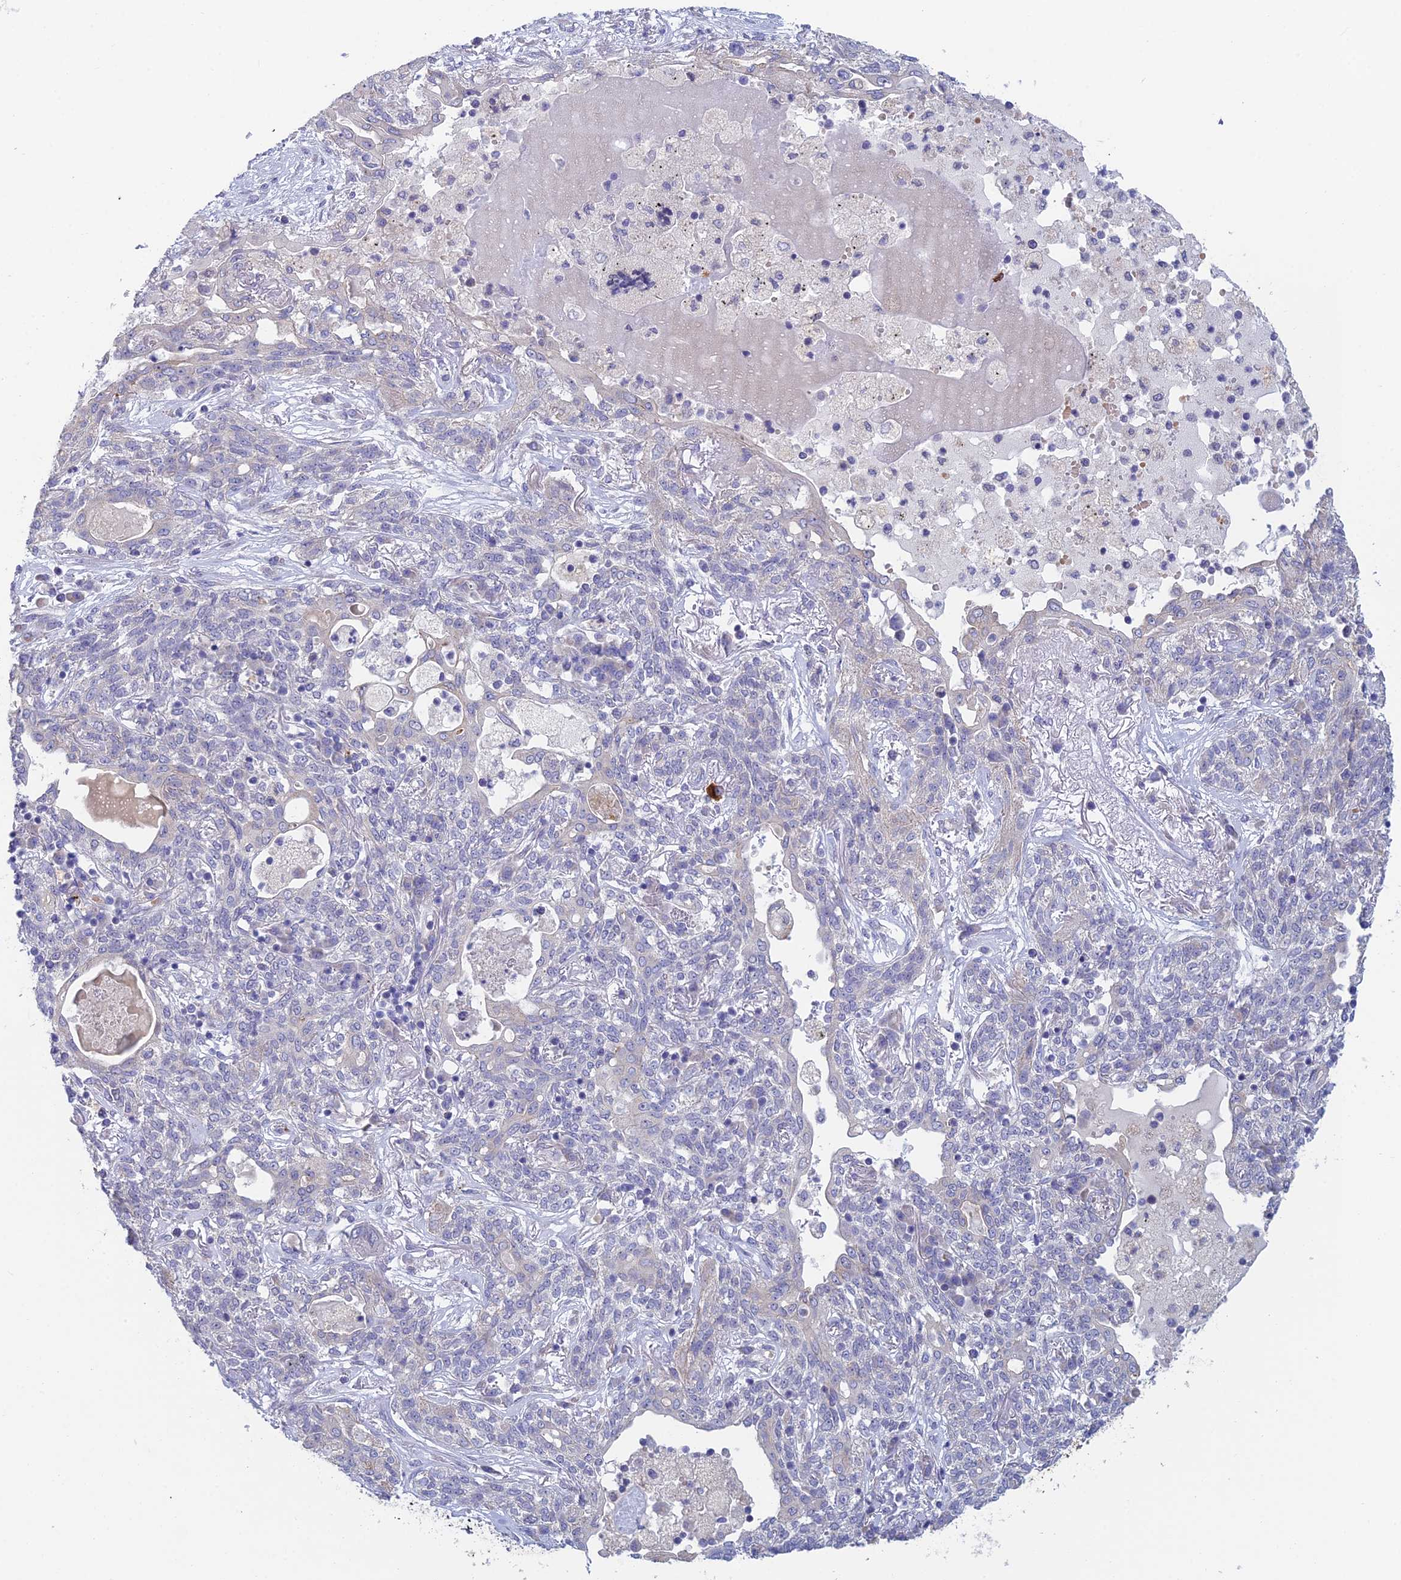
{"staining": {"intensity": "negative", "quantity": "none", "location": "none"}, "tissue": "lung cancer", "cell_type": "Tumor cells", "image_type": "cancer", "snomed": [{"axis": "morphology", "description": "Squamous cell carcinoma, NOS"}, {"axis": "topography", "description": "Lung"}], "caption": "Human lung cancer stained for a protein using immunohistochemistry exhibits no expression in tumor cells.", "gene": "GIPC1", "patient": {"sex": "female", "age": 70}}